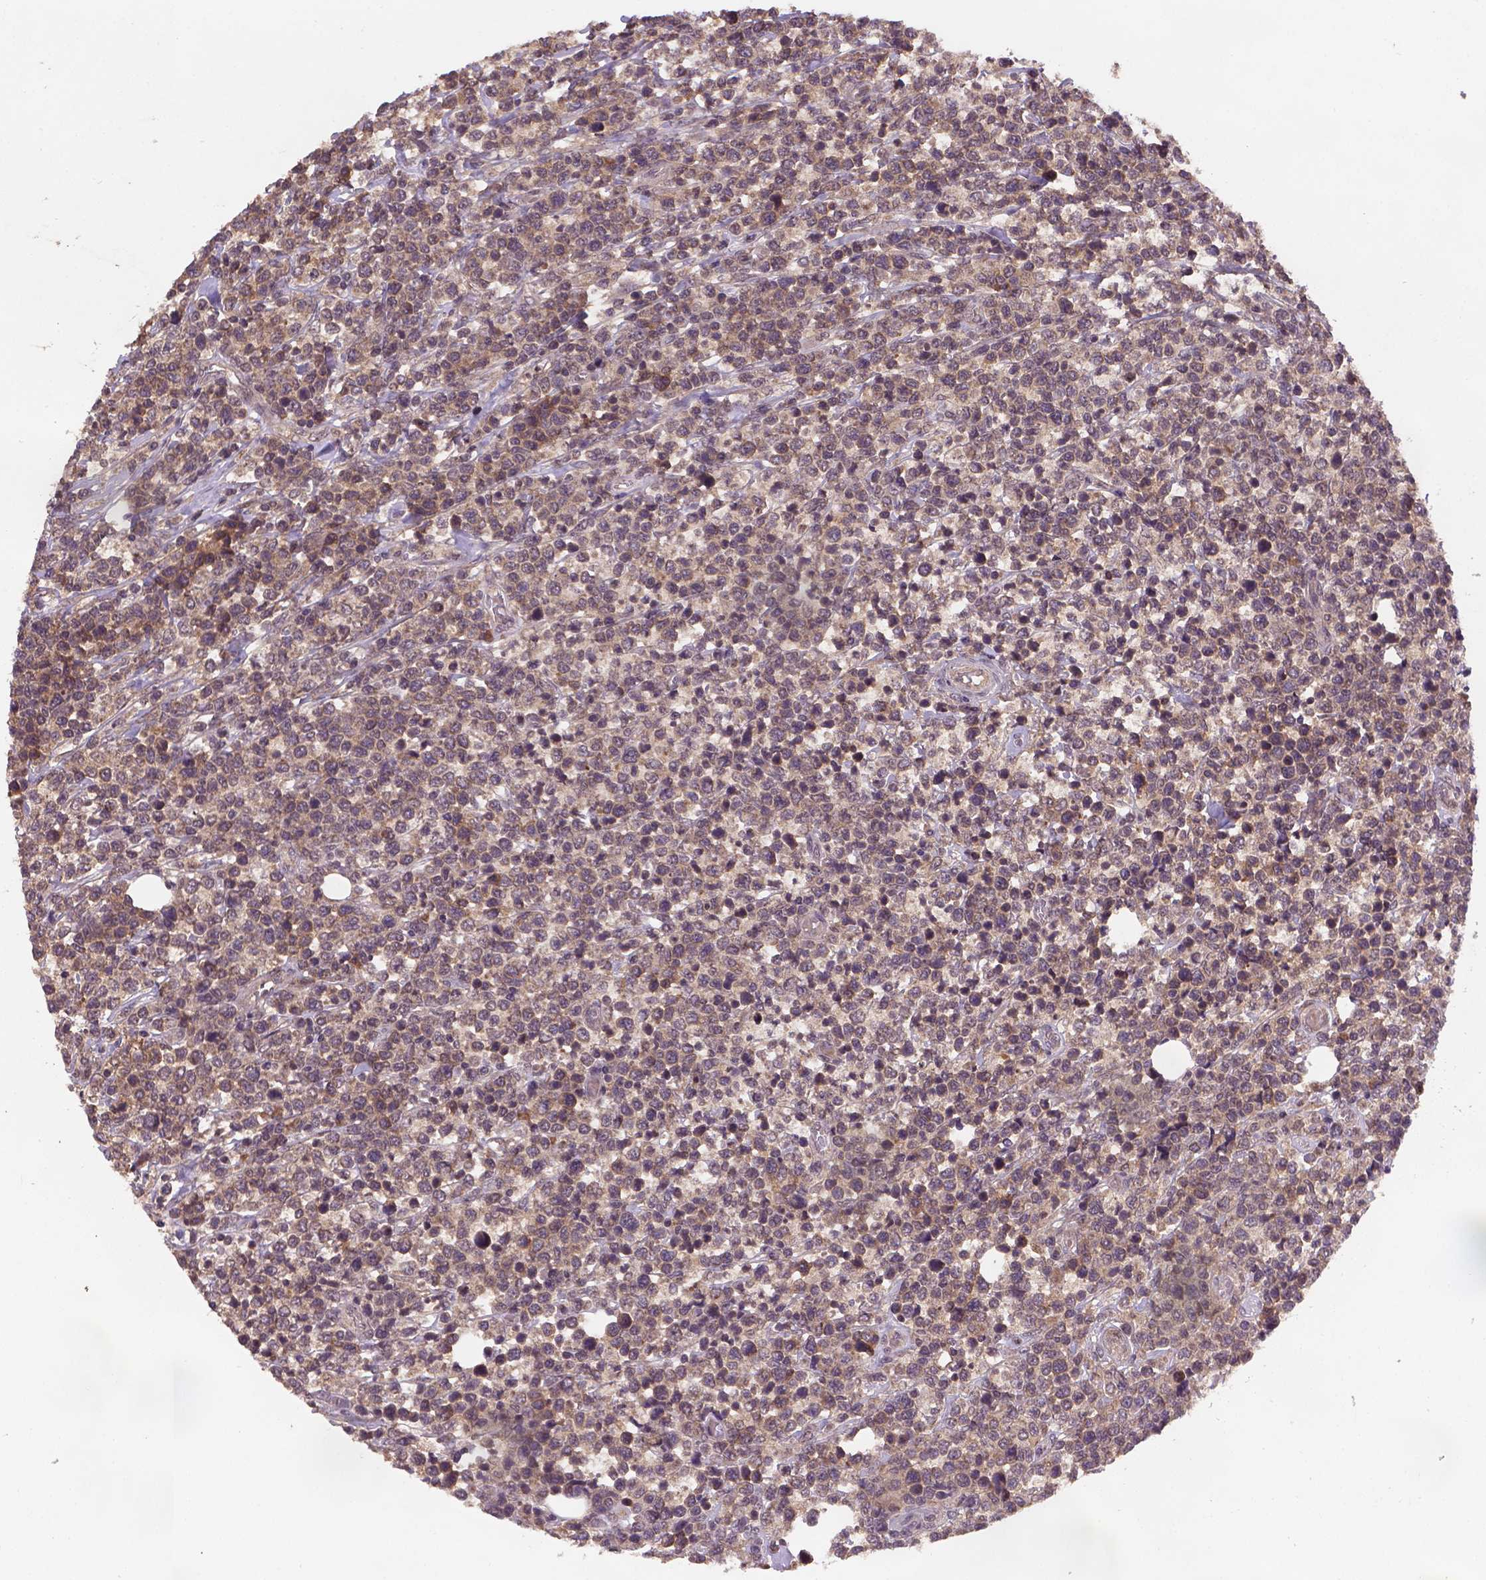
{"staining": {"intensity": "negative", "quantity": "none", "location": "none"}, "tissue": "lymphoma", "cell_type": "Tumor cells", "image_type": "cancer", "snomed": [{"axis": "morphology", "description": "Malignant lymphoma, non-Hodgkin's type, High grade"}, {"axis": "topography", "description": "Soft tissue"}], "caption": "An image of human high-grade malignant lymphoma, non-Hodgkin's type is negative for staining in tumor cells.", "gene": "NIPAL2", "patient": {"sex": "female", "age": 56}}